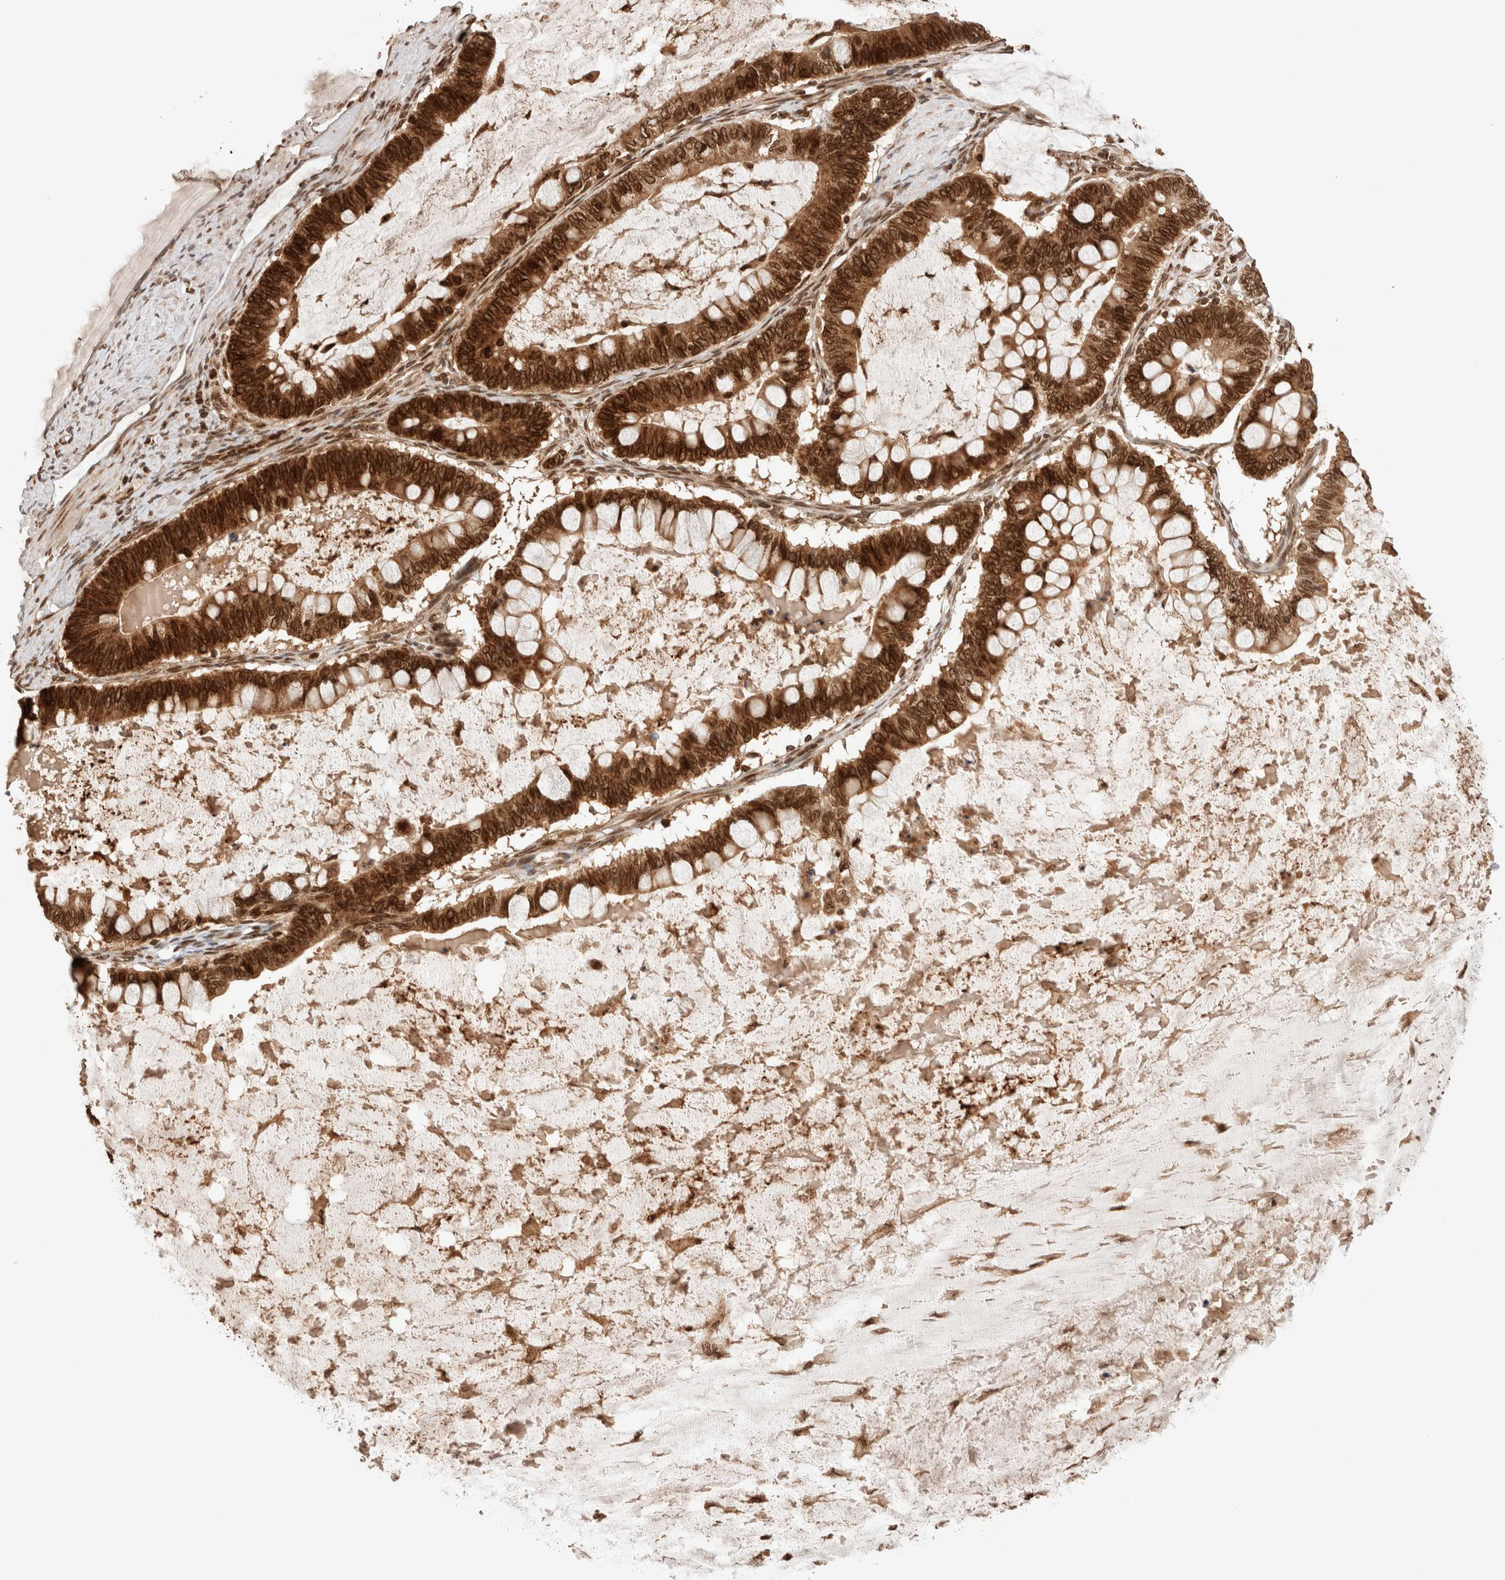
{"staining": {"intensity": "strong", "quantity": ">75%", "location": "cytoplasmic/membranous,nuclear"}, "tissue": "ovarian cancer", "cell_type": "Tumor cells", "image_type": "cancer", "snomed": [{"axis": "morphology", "description": "Cystadenocarcinoma, mucinous, NOS"}, {"axis": "topography", "description": "Ovary"}], "caption": "Immunohistochemical staining of ovarian mucinous cystadenocarcinoma demonstrates strong cytoplasmic/membranous and nuclear protein positivity in about >75% of tumor cells.", "gene": "TPR", "patient": {"sex": "female", "age": 61}}